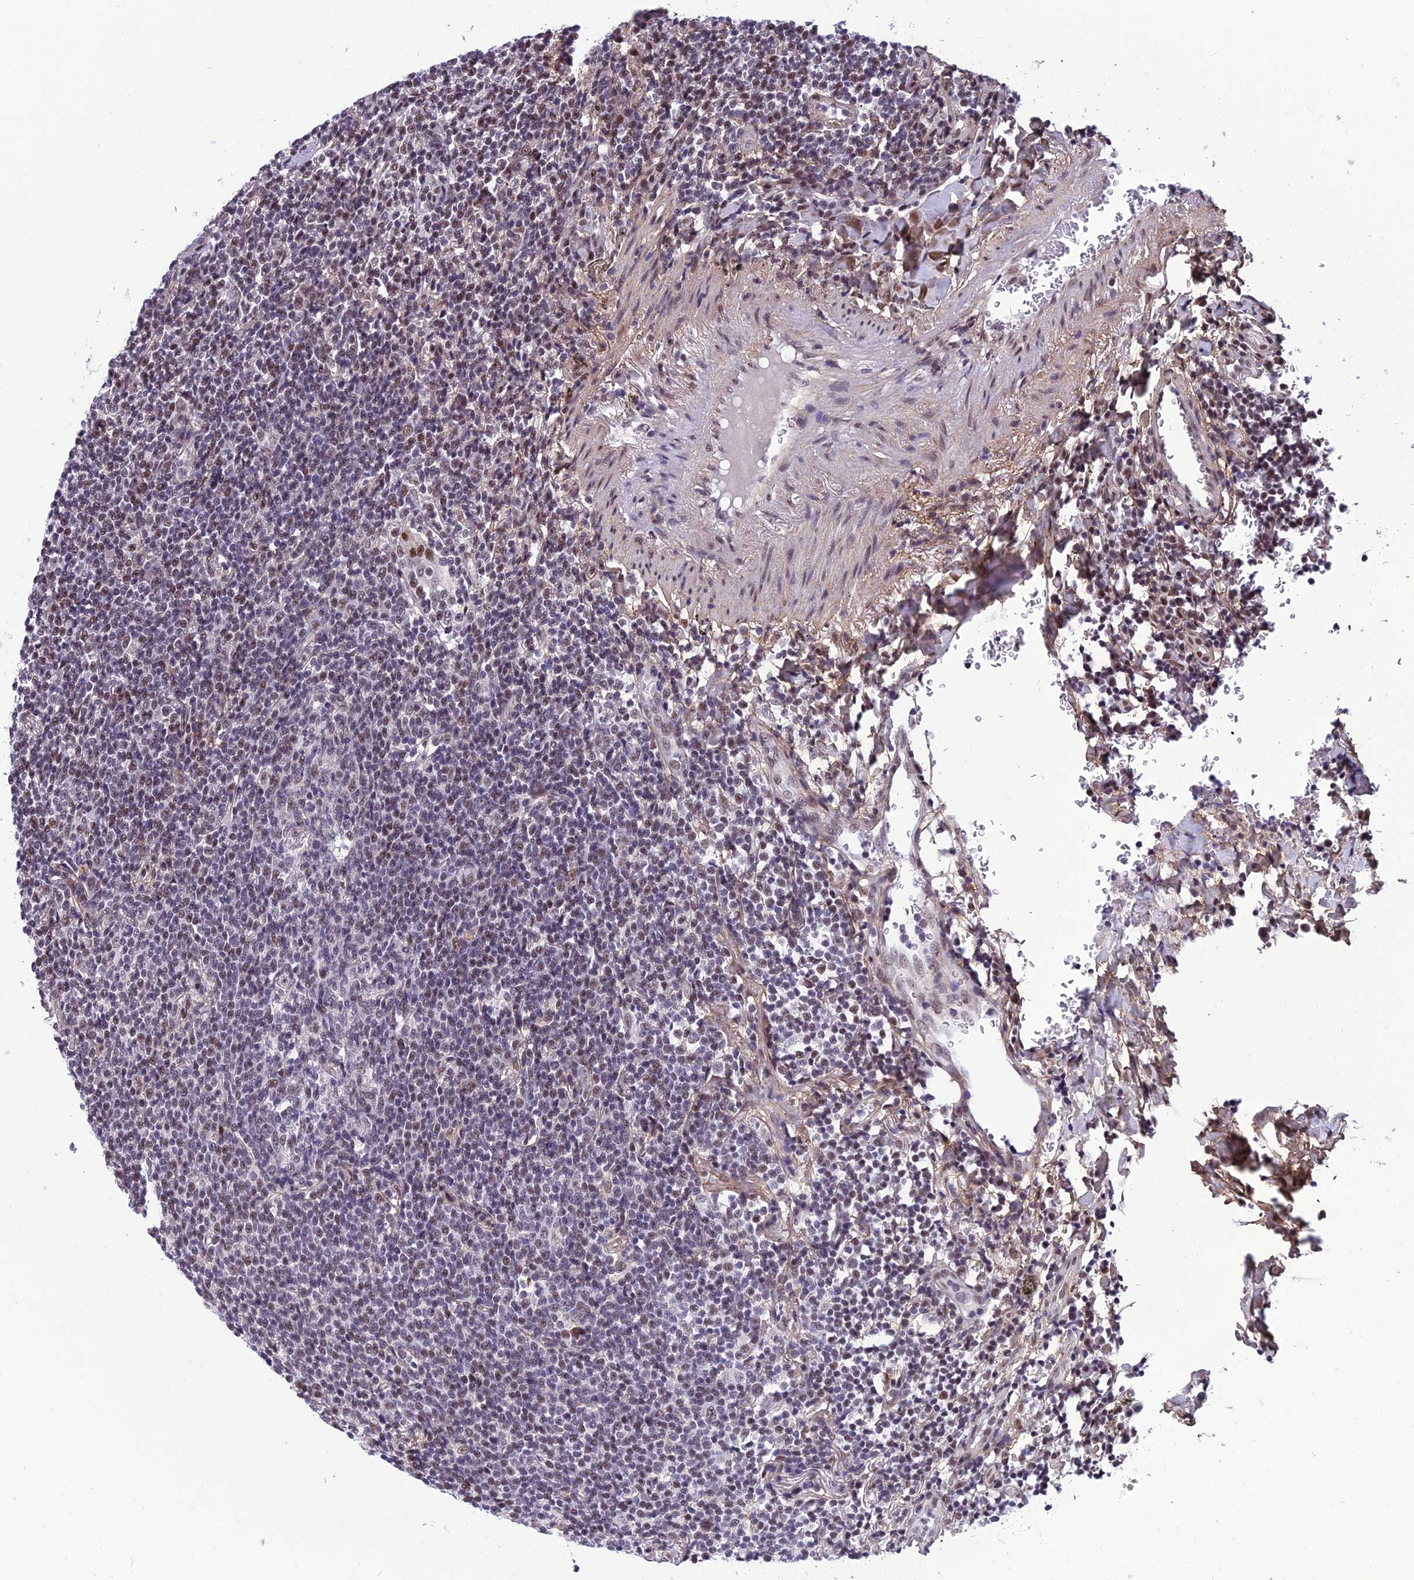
{"staining": {"intensity": "weak", "quantity": "<25%", "location": "nuclear"}, "tissue": "lymphoma", "cell_type": "Tumor cells", "image_type": "cancer", "snomed": [{"axis": "morphology", "description": "Malignant lymphoma, non-Hodgkin's type, Low grade"}, {"axis": "topography", "description": "Lung"}], "caption": "IHC image of lymphoma stained for a protein (brown), which shows no expression in tumor cells.", "gene": "RSRC1", "patient": {"sex": "female", "age": 71}}